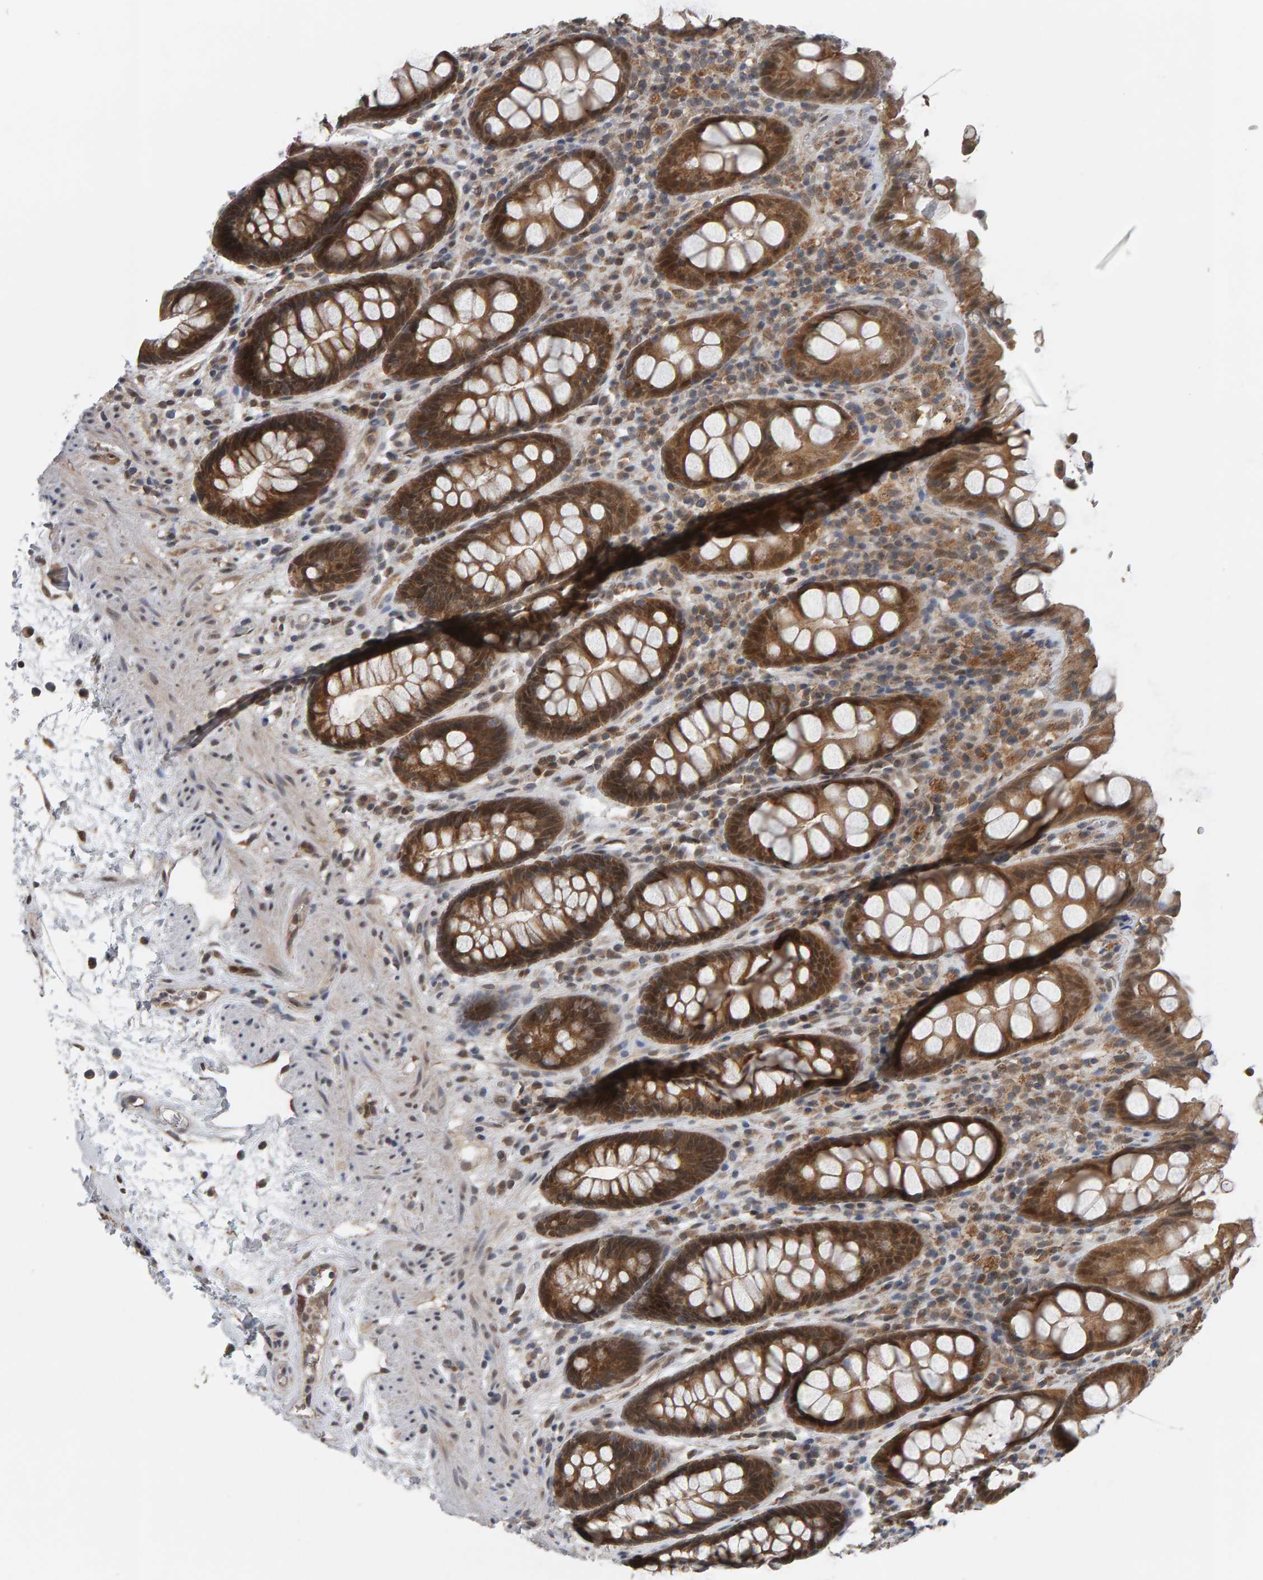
{"staining": {"intensity": "moderate", "quantity": ">75%", "location": "cytoplasmic/membranous,nuclear"}, "tissue": "rectum", "cell_type": "Glandular cells", "image_type": "normal", "snomed": [{"axis": "morphology", "description": "Normal tissue, NOS"}, {"axis": "topography", "description": "Rectum"}], "caption": "The photomicrograph displays staining of normal rectum, revealing moderate cytoplasmic/membranous,nuclear protein positivity (brown color) within glandular cells. Using DAB (brown) and hematoxylin (blue) stains, captured at high magnification using brightfield microscopy.", "gene": "COASY", "patient": {"sex": "male", "age": 64}}